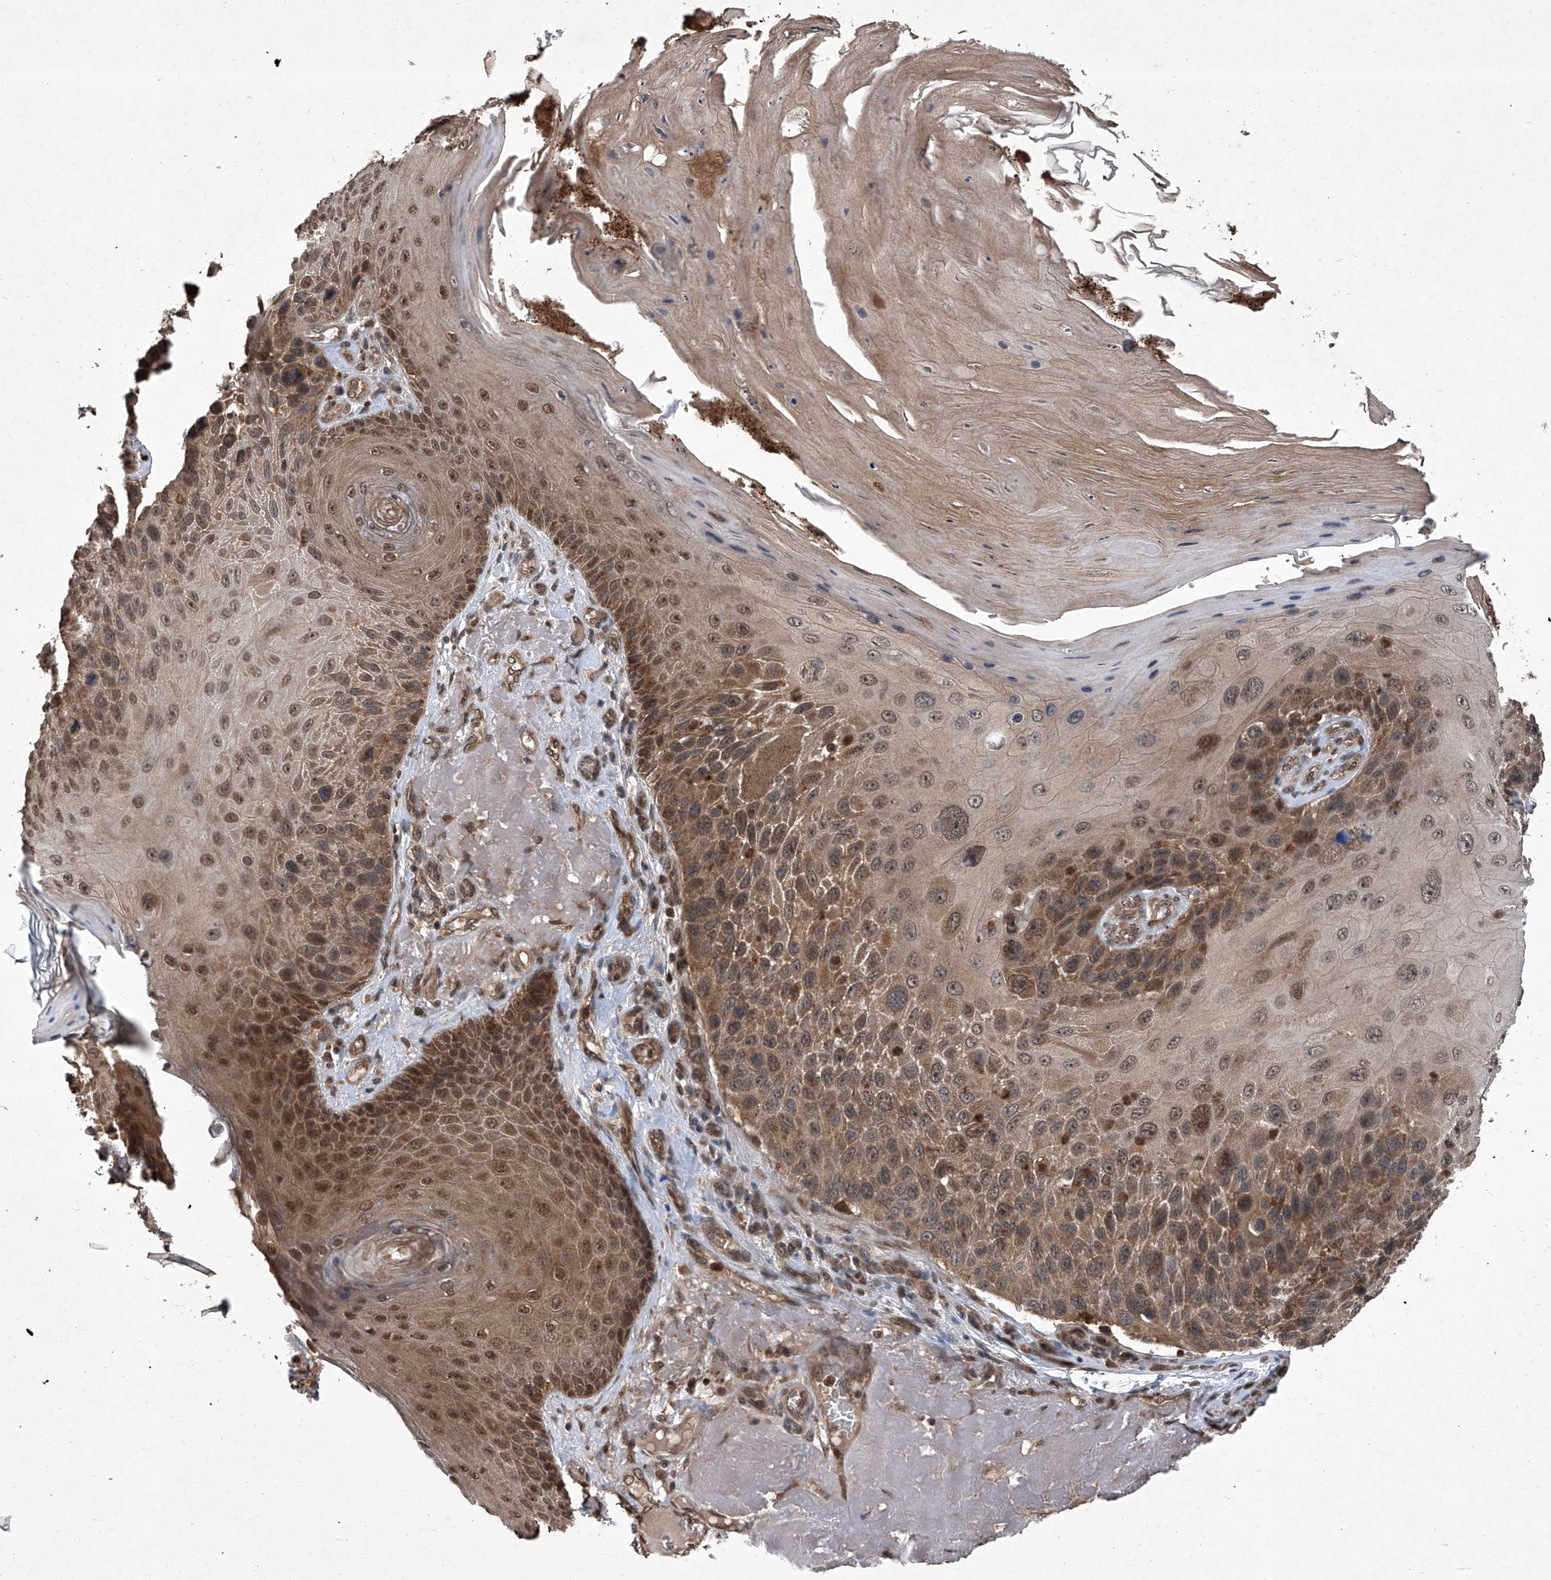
{"staining": {"intensity": "moderate", "quantity": ">75%", "location": "cytoplasmic/membranous,nuclear"}, "tissue": "skin cancer", "cell_type": "Tumor cells", "image_type": "cancer", "snomed": [{"axis": "morphology", "description": "Squamous cell carcinoma, NOS"}, {"axis": "topography", "description": "Skin"}], "caption": "Skin squamous cell carcinoma stained with a brown dye demonstrates moderate cytoplasmic/membranous and nuclear positive positivity in about >75% of tumor cells.", "gene": "TSNAX", "patient": {"sex": "female", "age": 88}}